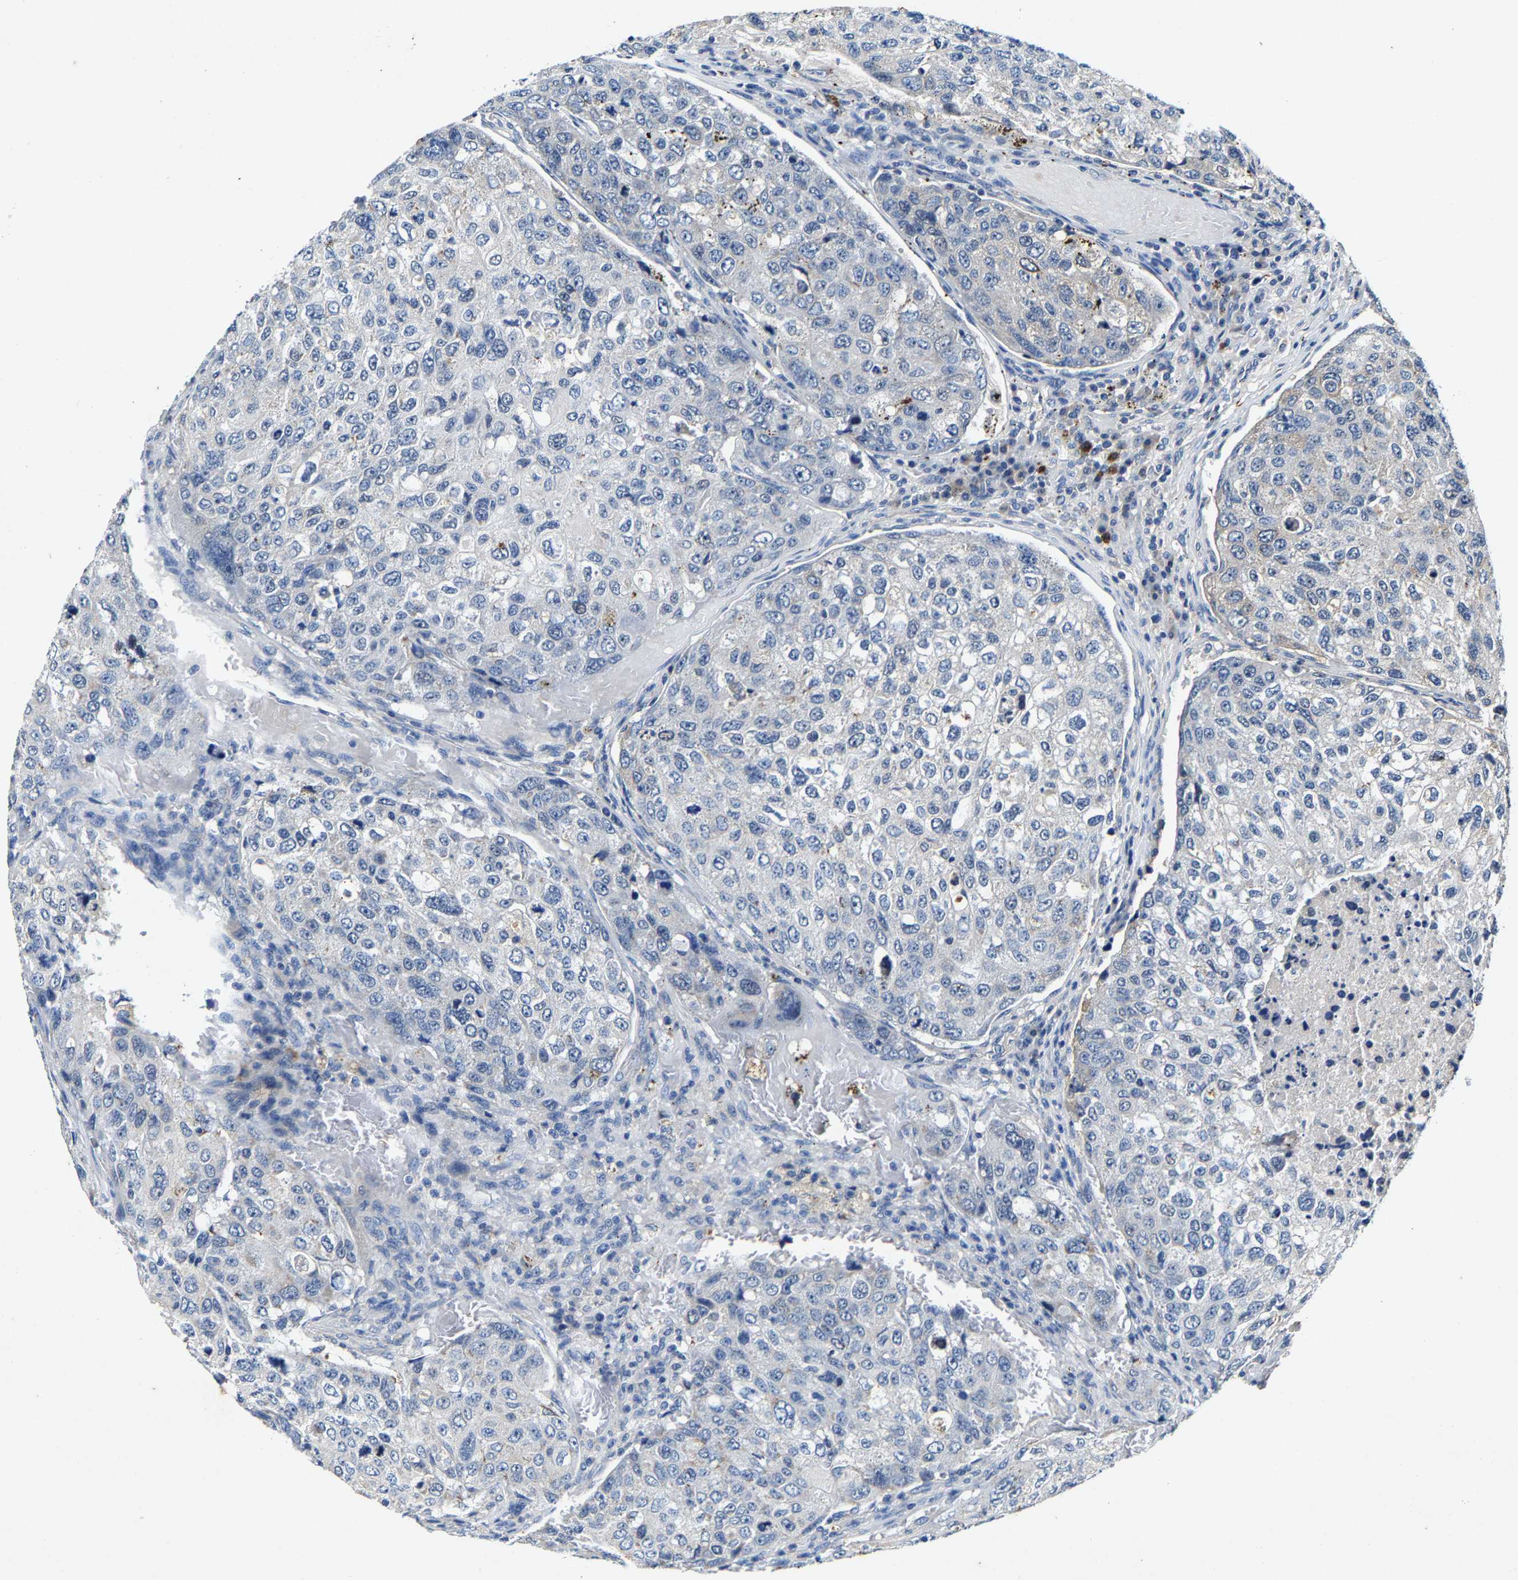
{"staining": {"intensity": "negative", "quantity": "none", "location": "none"}, "tissue": "urothelial cancer", "cell_type": "Tumor cells", "image_type": "cancer", "snomed": [{"axis": "morphology", "description": "Urothelial carcinoma, High grade"}, {"axis": "topography", "description": "Lymph node"}, {"axis": "topography", "description": "Urinary bladder"}], "caption": "Tumor cells are negative for brown protein staining in high-grade urothelial carcinoma.", "gene": "SLC25A25", "patient": {"sex": "male", "age": 51}}